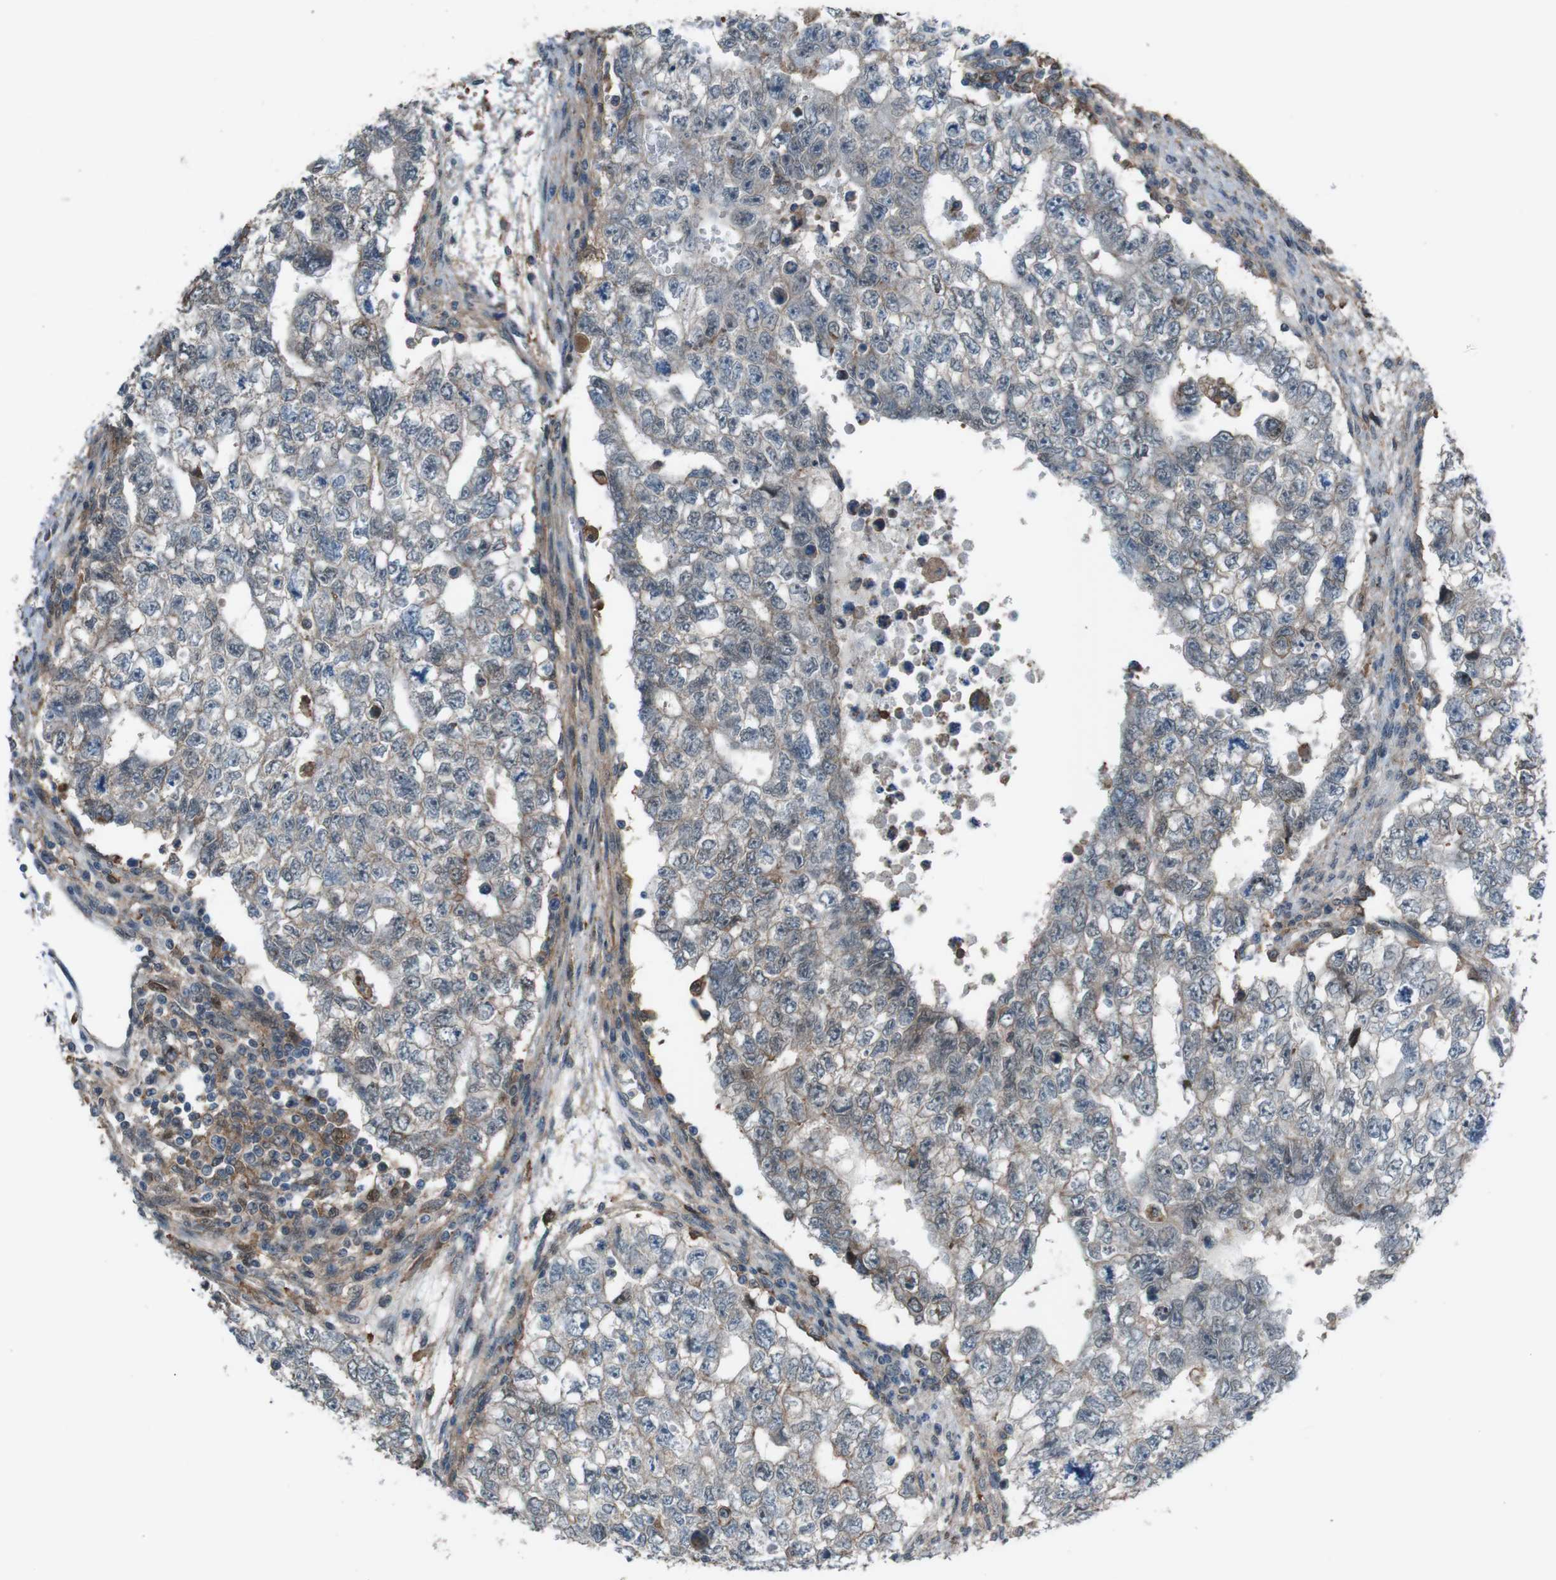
{"staining": {"intensity": "weak", "quantity": ">75%", "location": "cytoplasmic/membranous"}, "tissue": "testis cancer", "cell_type": "Tumor cells", "image_type": "cancer", "snomed": [{"axis": "morphology", "description": "Seminoma, NOS"}, {"axis": "morphology", "description": "Carcinoma, Embryonal, NOS"}, {"axis": "topography", "description": "Testis"}], "caption": "IHC (DAB (3,3'-diaminobenzidine)) staining of human testis cancer (seminoma) reveals weak cytoplasmic/membranous protein positivity in approximately >75% of tumor cells.", "gene": "ATP2B1", "patient": {"sex": "male", "age": 38}}